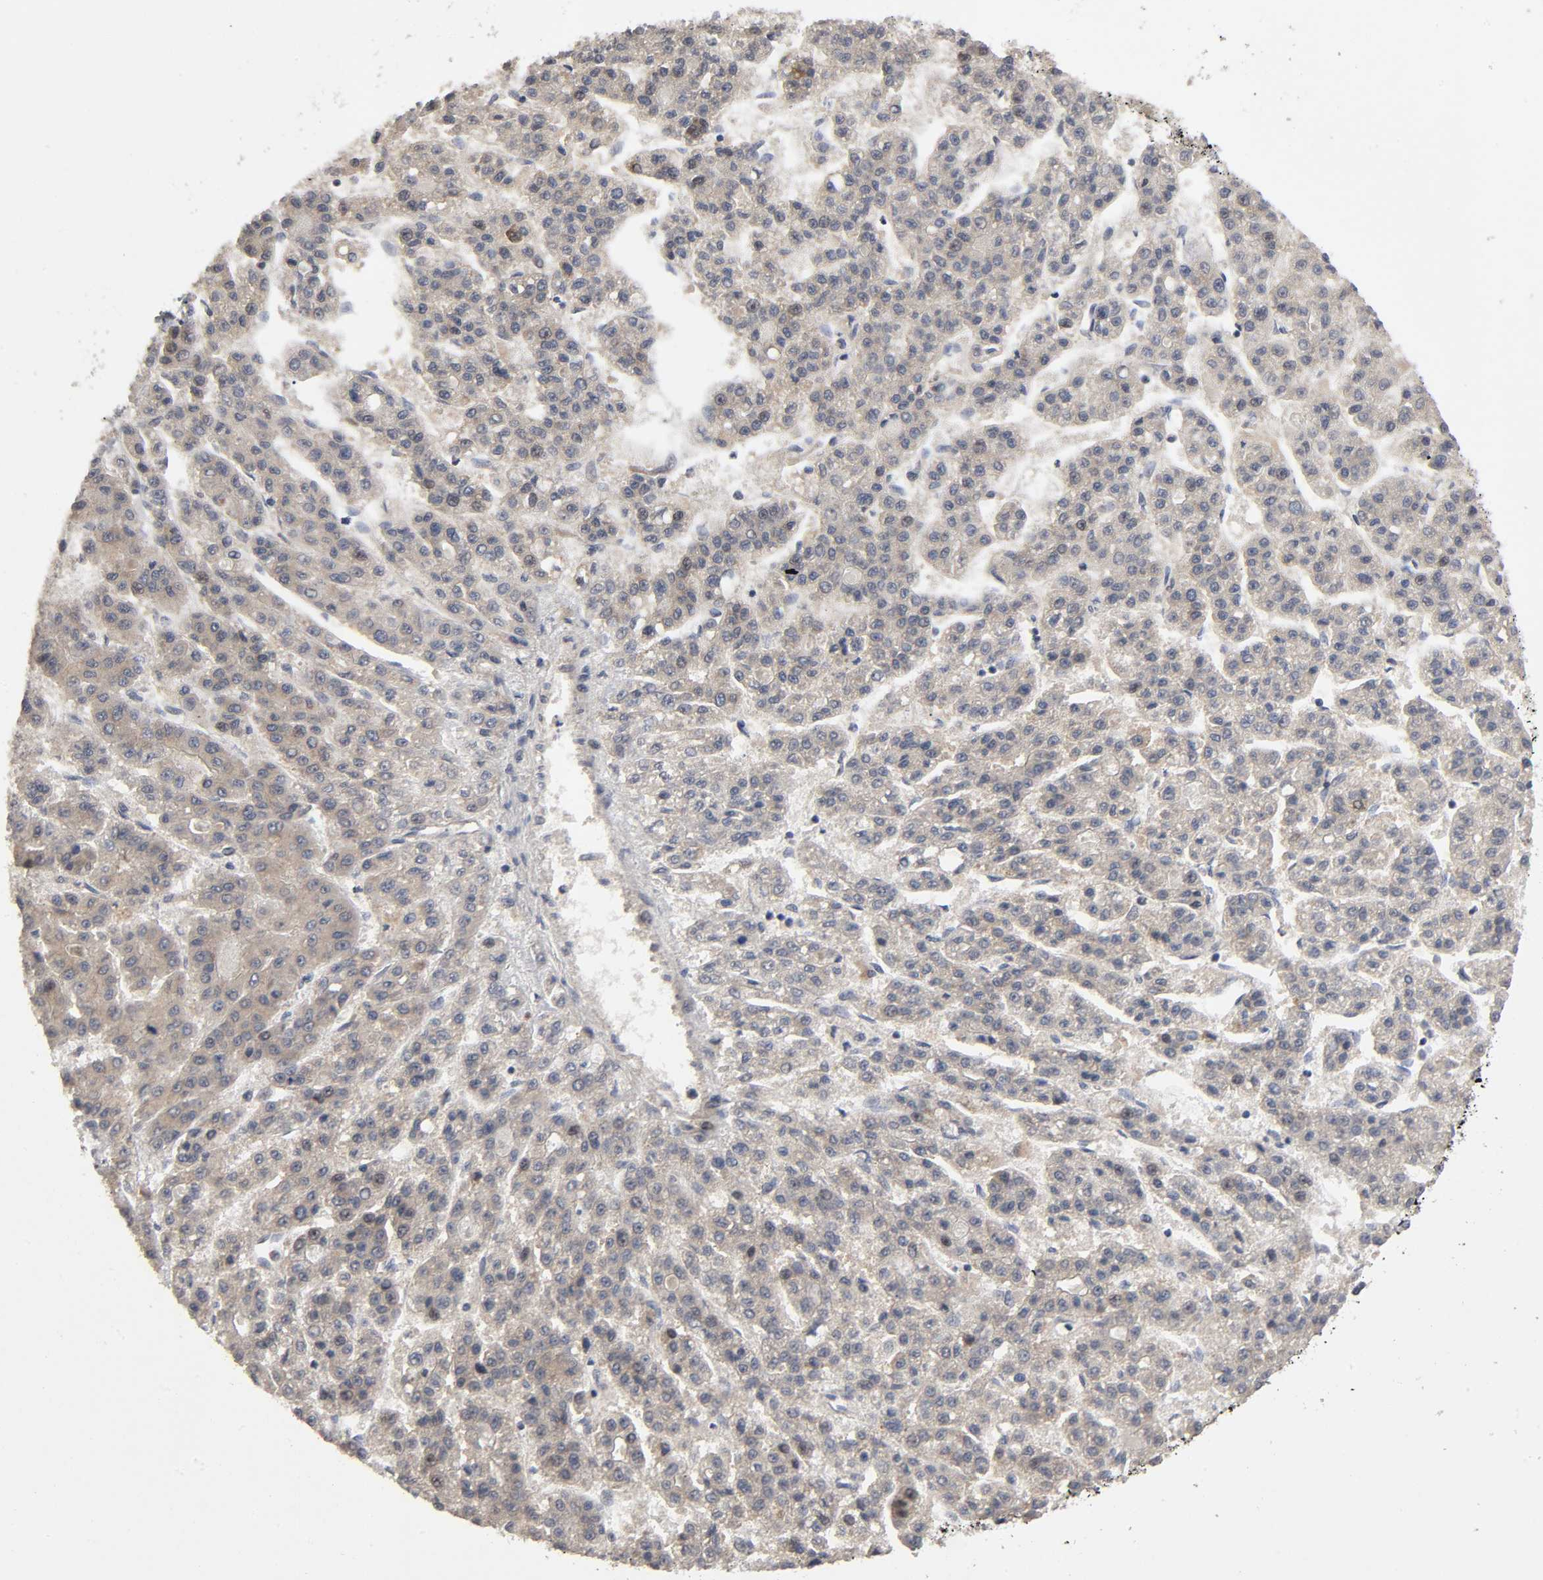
{"staining": {"intensity": "moderate", "quantity": ">75%", "location": "cytoplasmic/membranous"}, "tissue": "liver cancer", "cell_type": "Tumor cells", "image_type": "cancer", "snomed": [{"axis": "morphology", "description": "Carcinoma, Hepatocellular, NOS"}, {"axis": "topography", "description": "Liver"}], "caption": "This is an image of immunohistochemistry (IHC) staining of liver cancer, which shows moderate positivity in the cytoplasmic/membranous of tumor cells.", "gene": "SLC30A9", "patient": {"sex": "male", "age": 70}}